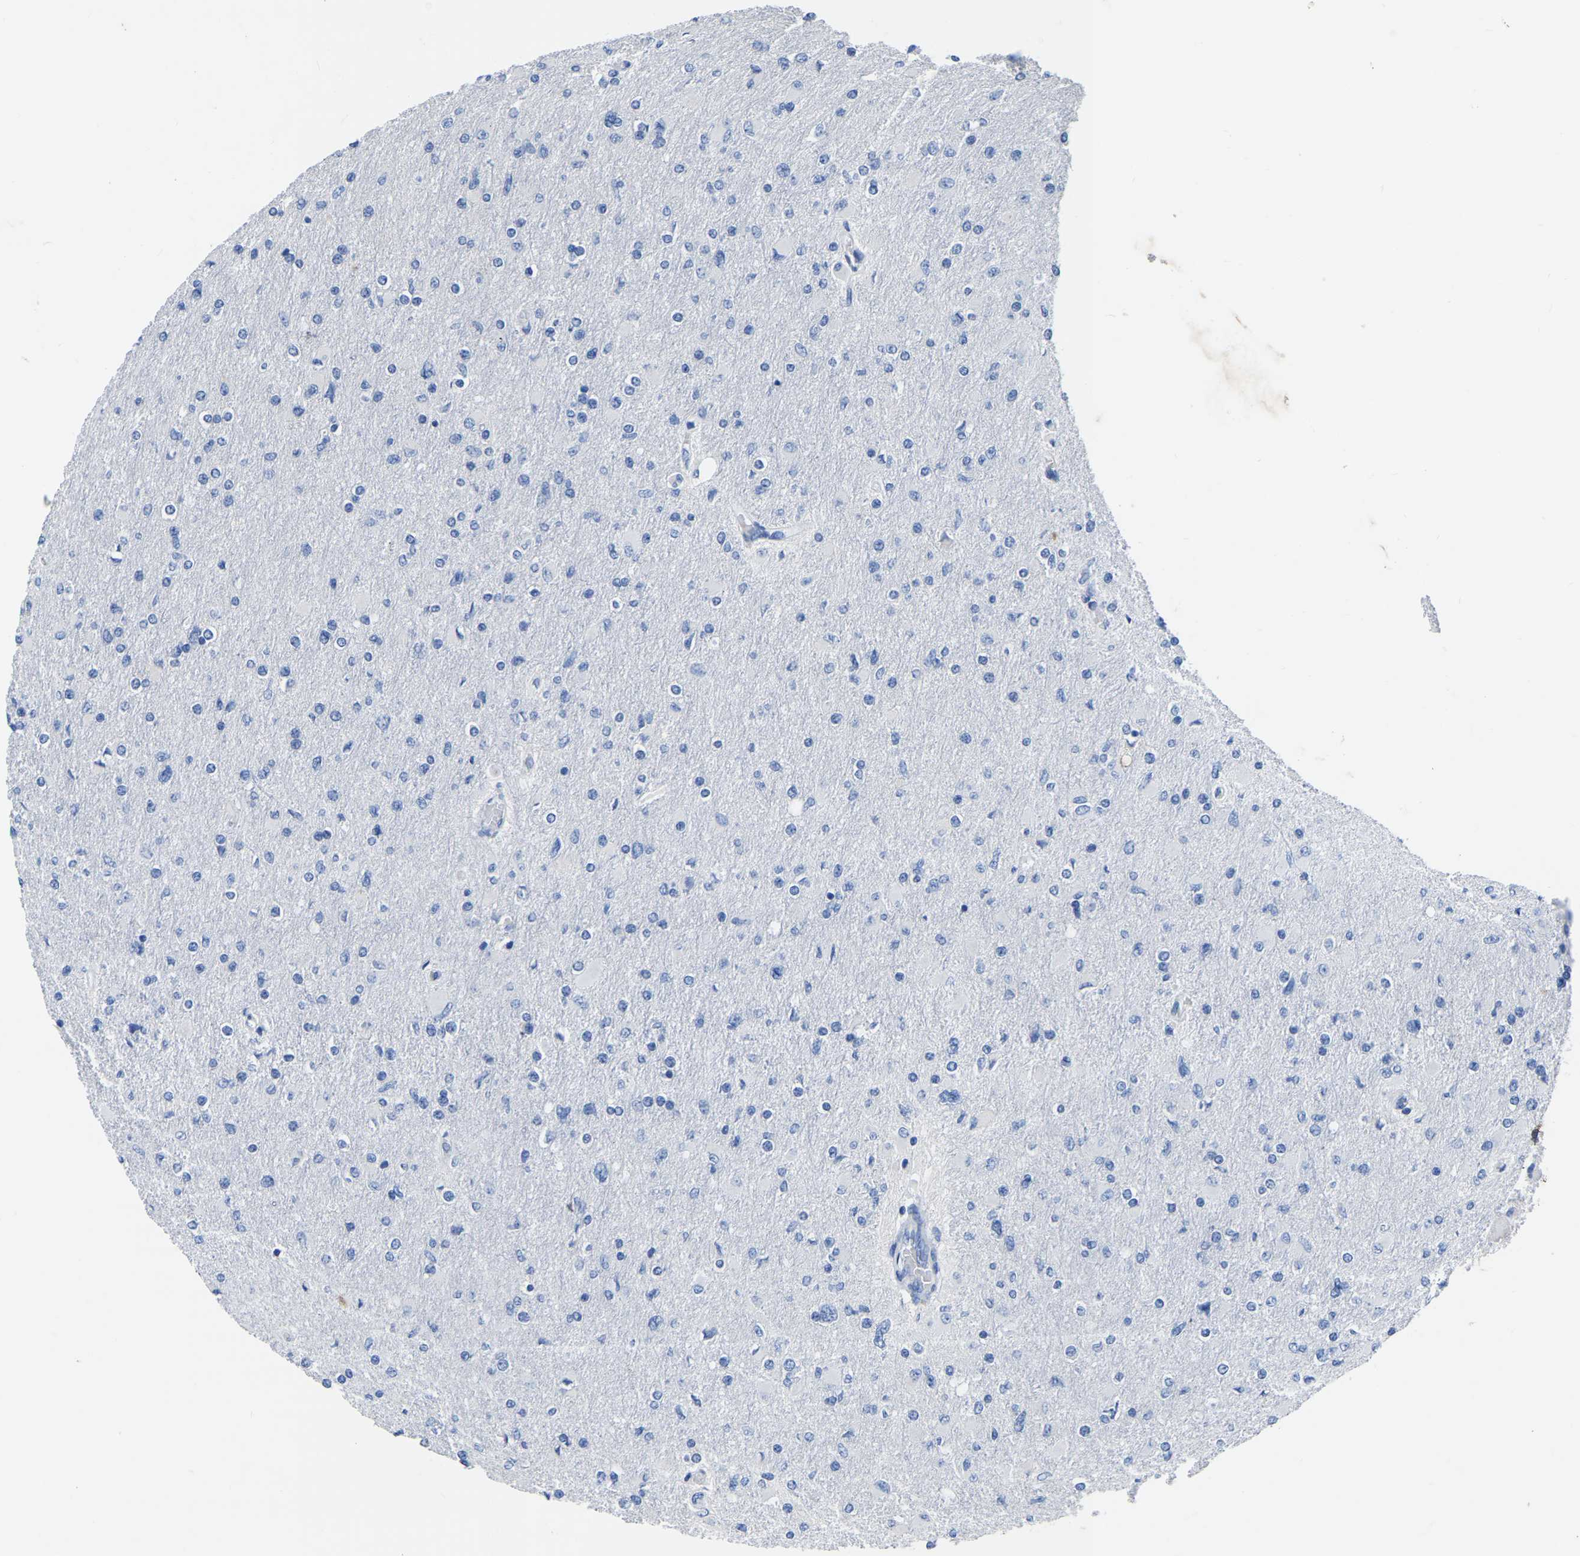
{"staining": {"intensity": "negative", "quantity": "none", "location": "none"}, "tissue": "glioma", "cell_type": "Tumor cells", "image_type": "cancer", "snomed": [{"axis": "morphology", "description": "Glioma, malignant, High grade"}, {"axis": "topography", "description": "Cerebral cortex"}], "caption": "Immunohistochemistry of human malignant glioma (high-grade) exhibits no staining in tumor cells. (DAB (3,3'-diaminobenzidine) immunohistochemistry with hematoxylin counter stain).", "gene": "SLC45A3", "patient": {"sex": "female", "age": 36}}